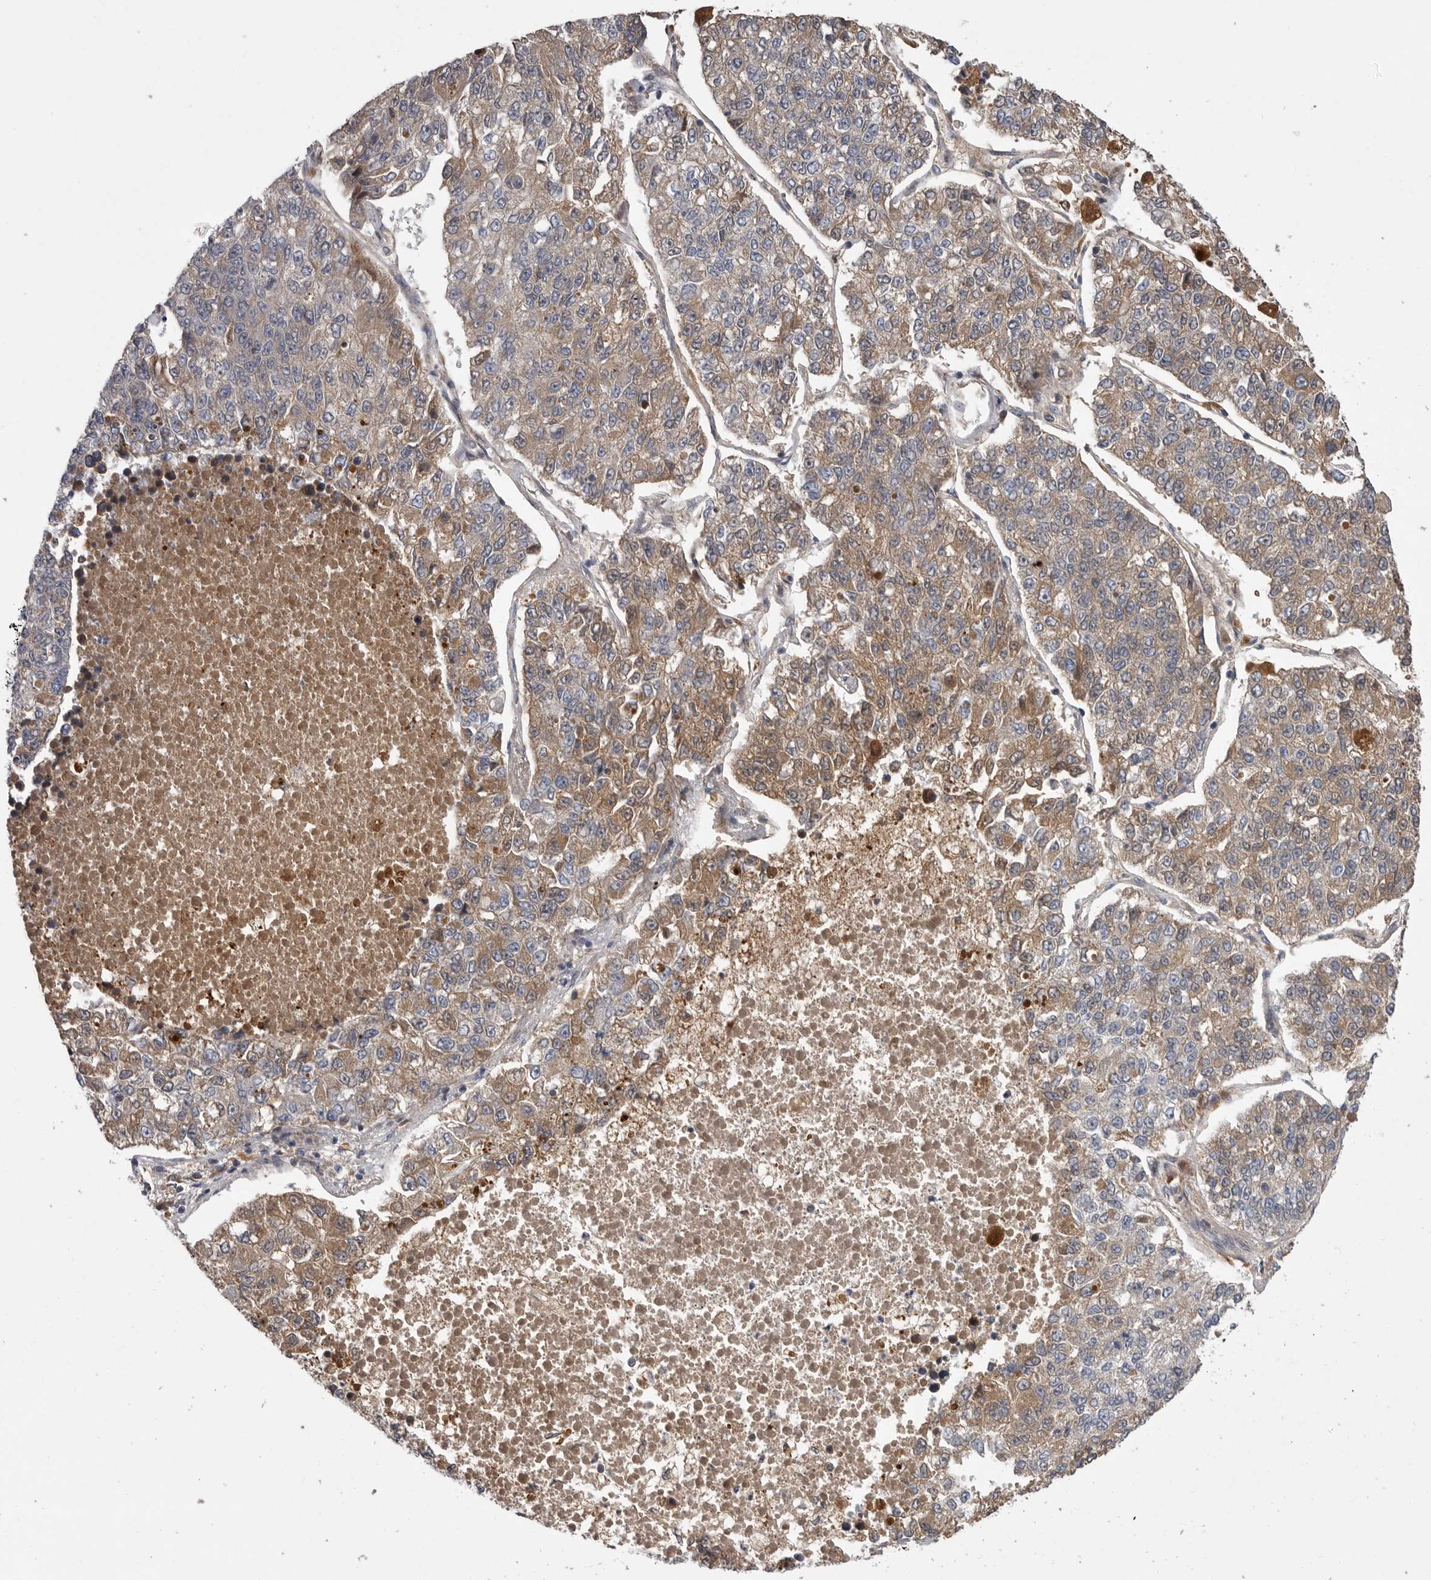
{"staining": {"intensity": "moderate", "quantity": ">75%", "location": "cytoplasmic/membranous"}, "tissue": "lung cancer", "cell_type": "Tumor cells", "image_type": "cancer", "snomed": [{"axis": "morphology", "description": "Adenocarcinoma, NOS"}, {"axis": "topography", "description": "Lung"}], "caption": "Immunohistochemical staining of human adenocarcinoma (lung) demonstrates moderate cytoplasmic/membranous protein positivity in about >75% of tumor cells.", "gene": "CRP", "patient": {"sex": "male", "age": 49}}